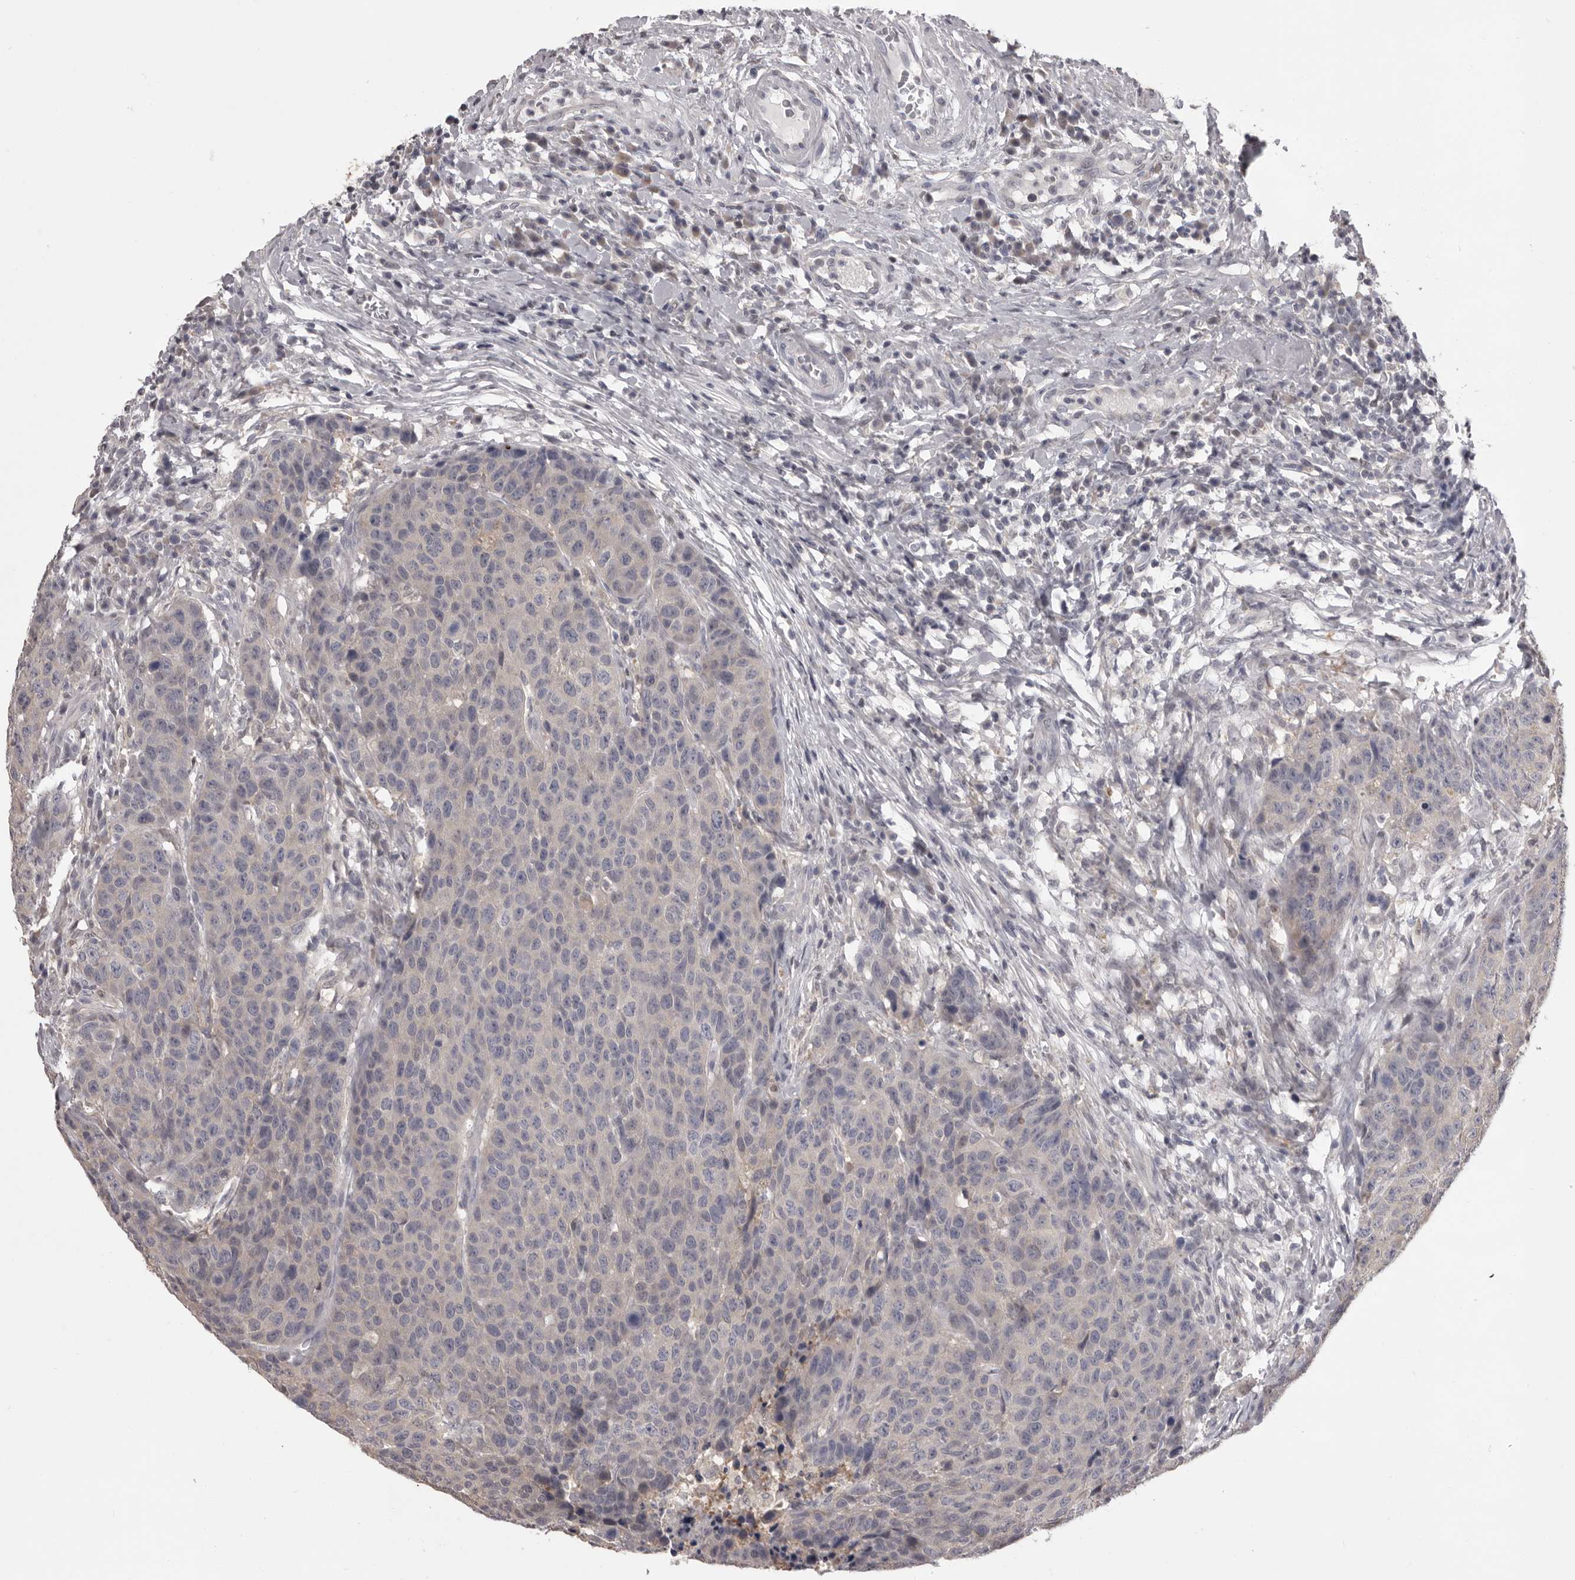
{"staining": {"intensity": "negative", "quantity": "none", "location": "none"}, "tissue": "head and neck cancer", "cell_type": "Tumor cells", "image_type": "cancer", "snomed": [{"axis": "morphology", "description": "Squamous cell carcinoma, NOS"}, {"axis": "topography", "description": "Head-Neck"}], "caption": "This is a micrograph of IHC staining of squamous cell carcinoma (head and neck), which shows no expression in tumor cells. The staining was performed using DAB (3,3'-diaminobenzidine) to visualize the protein expression in brown, while the nuclei were stained in blue with hematoxylin (Magnification: 20x).", "gene": "MDH1", "patient": {"sex": "male", "age": 66}}